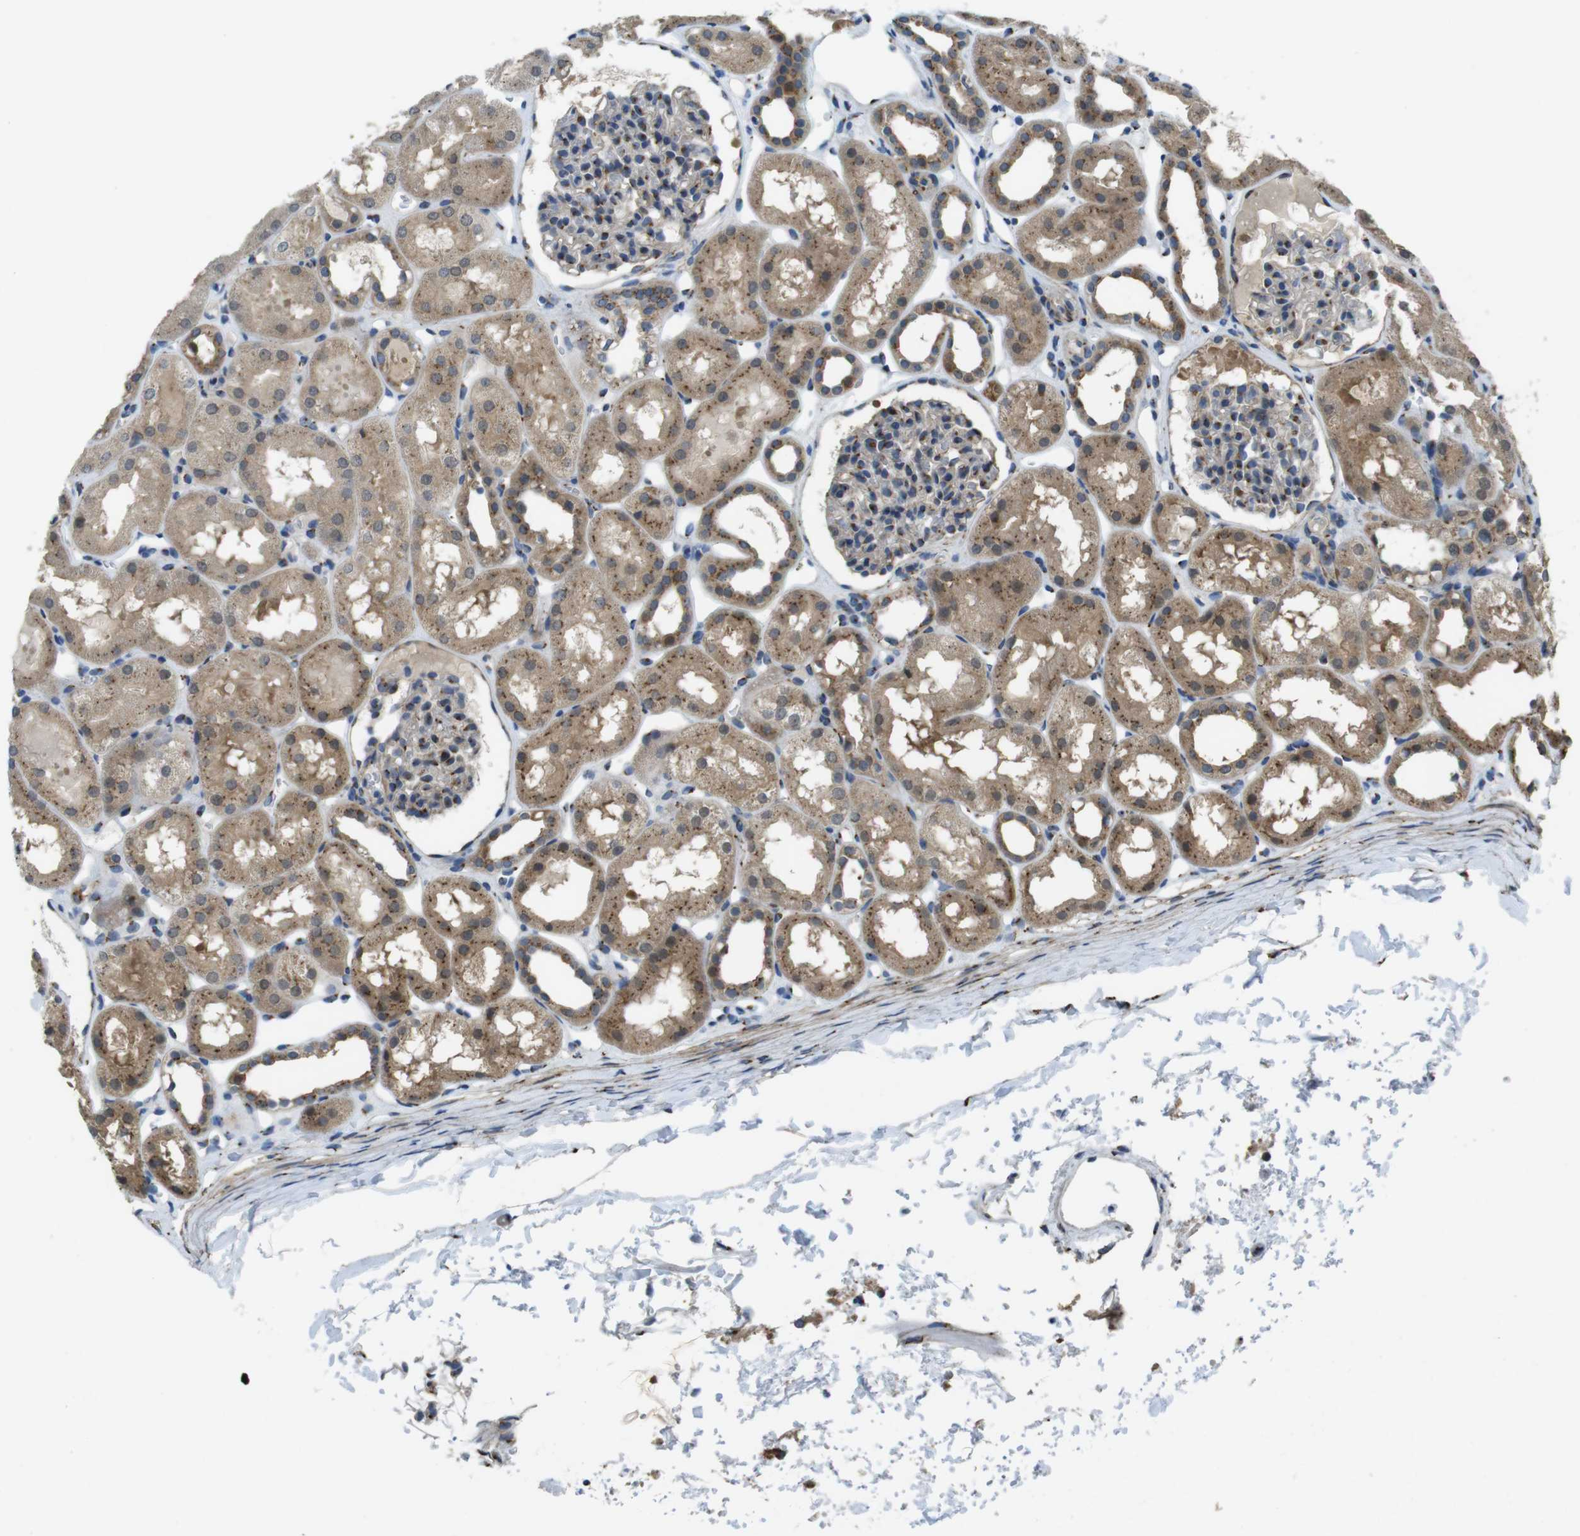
{"staining": {"intensity": "moderate", "quantity": "<25%", "location": "cytoplasmic/membranous"}, "tissue": "kidney", "cell_type": "Cells in glomeruli", "image_type": "normal", "snomed": [{"axis": "morphology", "description": "Normal tissue, NOS"}, {"axis": "topography", "description": "Kidney"}, {"axis": "topography", "description": "Urinary bladder"}], "caption": "Protein staining of normal kidney demonstrates moderate cytoplasmic/membranous staining in approximately <25% of cells in glomeruli. (Brightfield microscopy of DAB IHC at high magnification).", "gene": "RAB6A", "patient": {"sex": "male", "age": 16}}